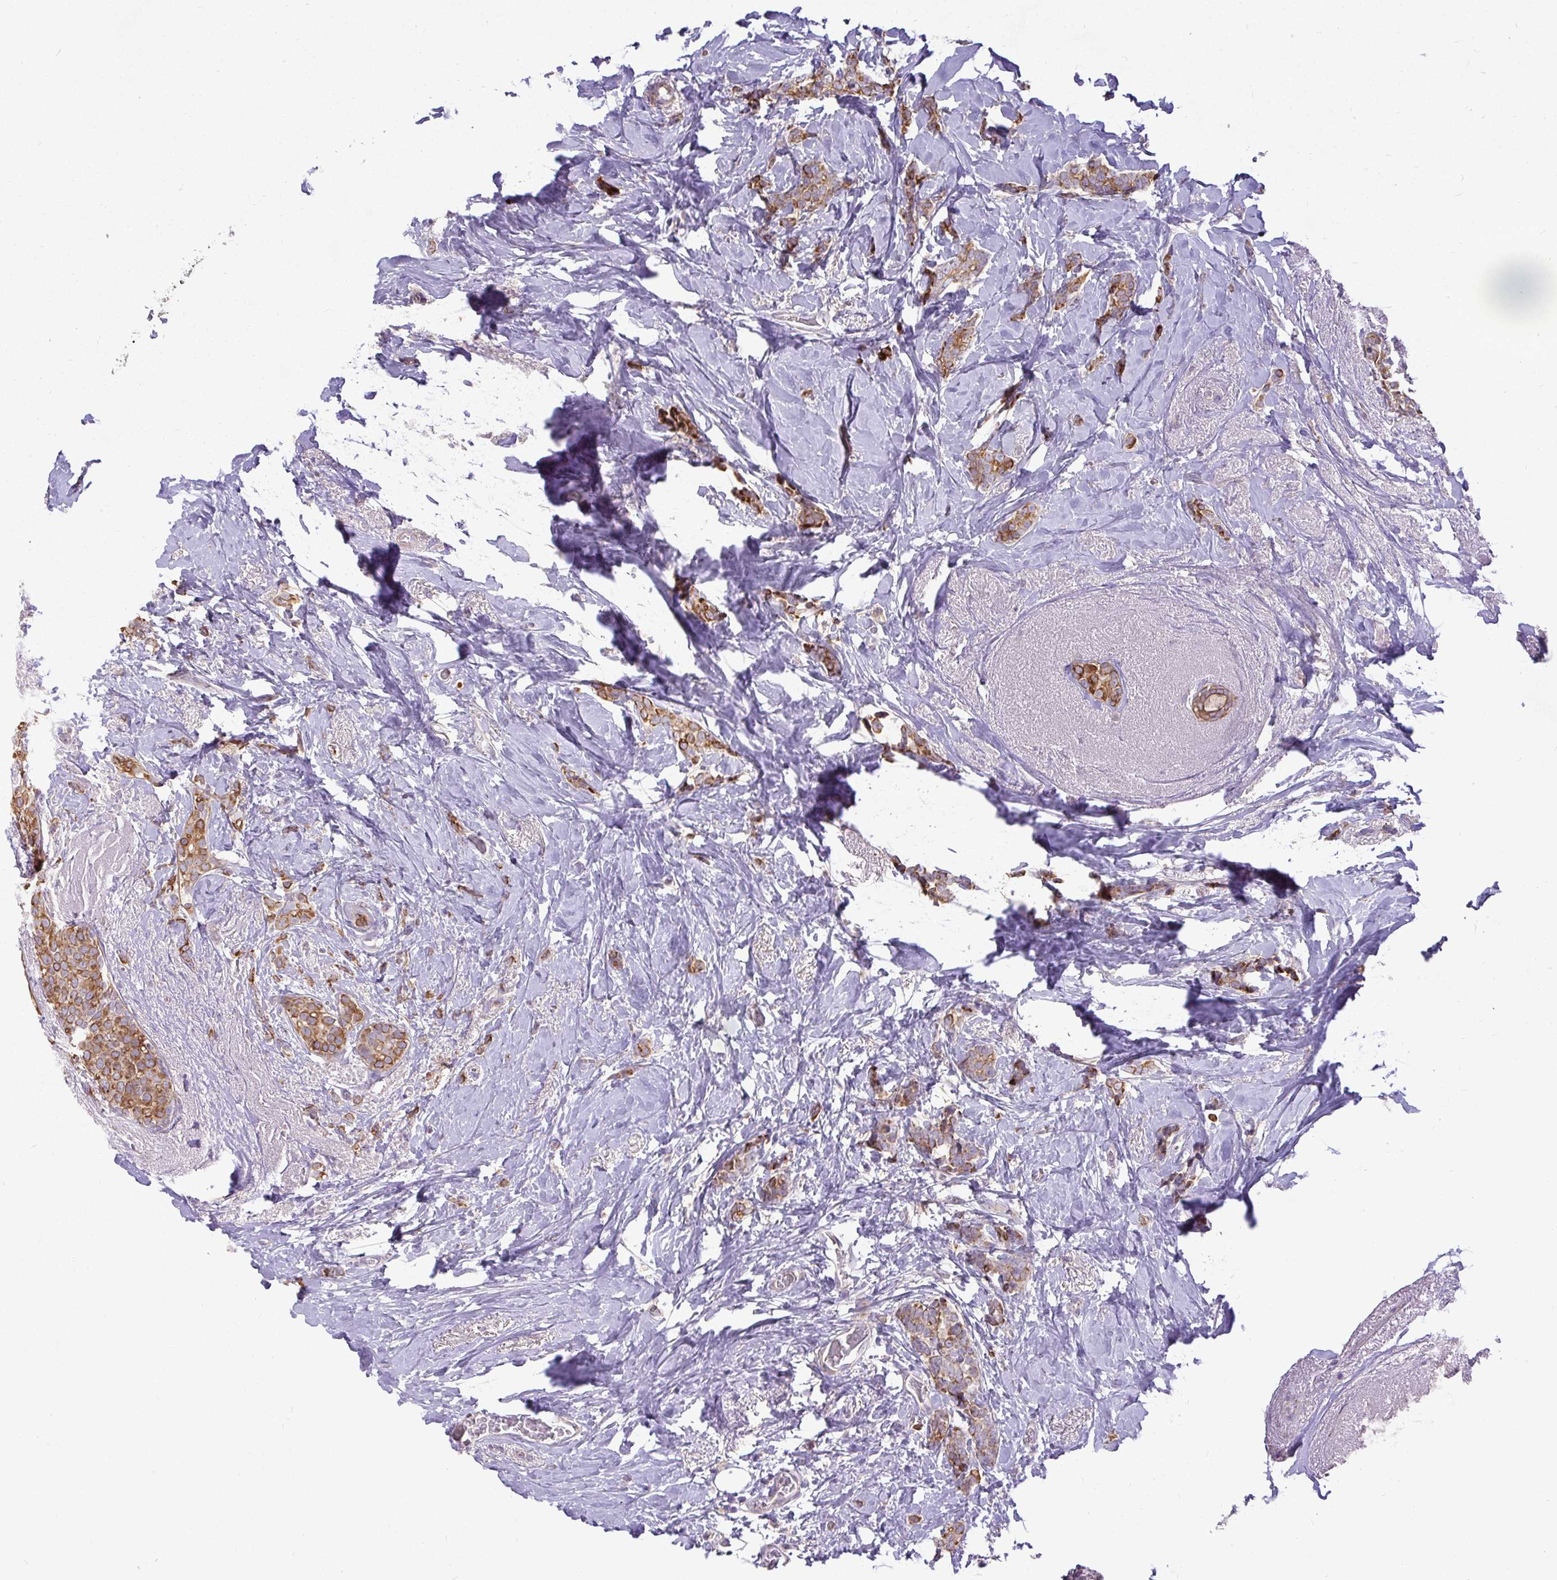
{"staining": {"intensity": "moderate", "quantity": ">75%", "location": "cytoplasmic/membranous"}, "tissue": "breast cancer", "cell_type": "Tumor cells", "image_type": "cancer", "snomed": [{"axis": "morphology", "description": "Normal tissue, NOS"}, {"axis": "morphology", "description": "Duct carcinoma"}, {"axis": "topography", "description": "Breast"}], "caption": "Breast invasive ductal carcinoma tissue exhibits moderate cytoplasmic/membranous staining in about >75% of tumor cells, visualized by immunohistochemistry.", "gene": "STRIP1", "patient": {"sex": "female", "age": 77}}